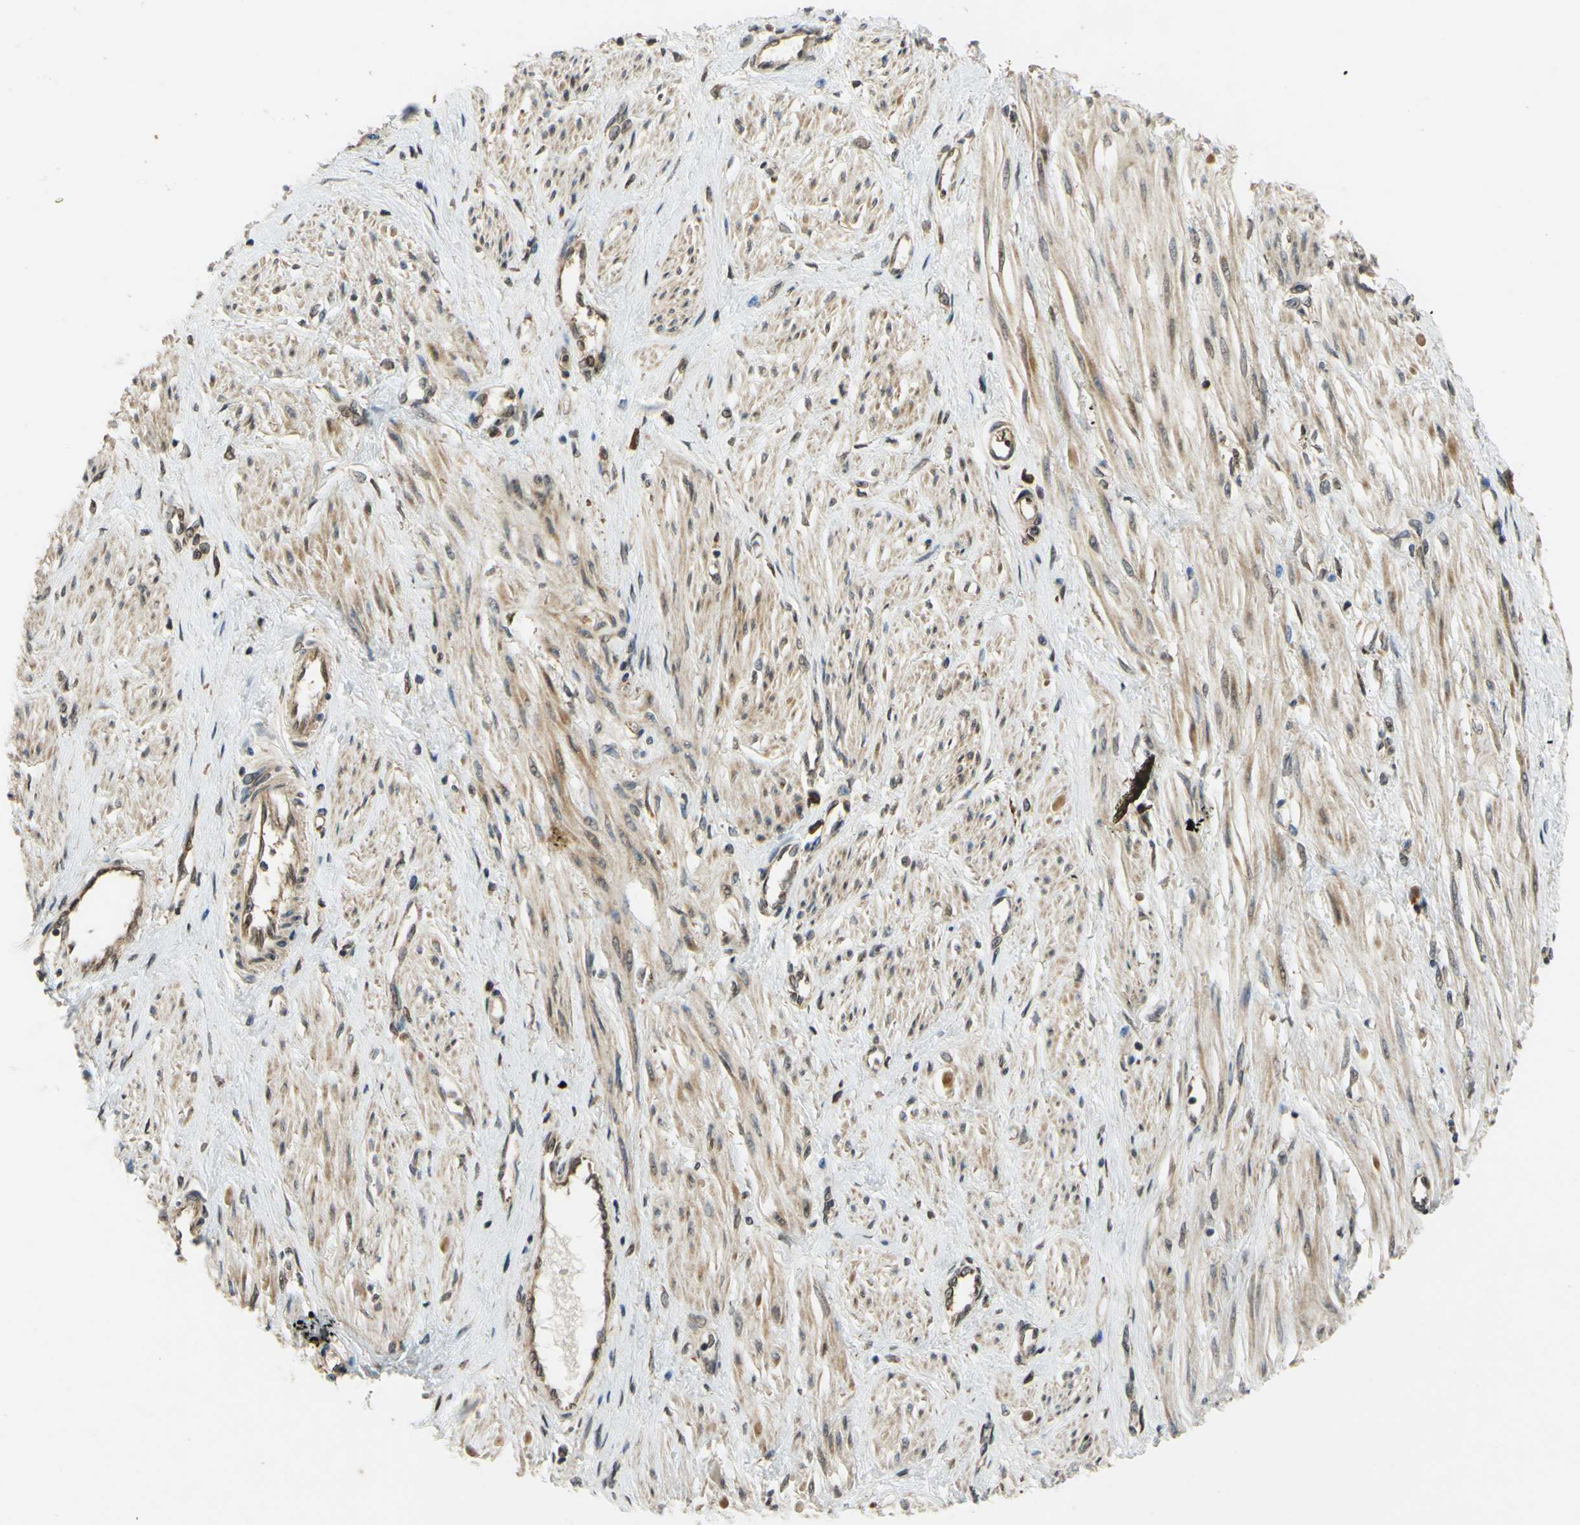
{"staining": {"intensity": "moderate", "quantity": "25%-75%", "location": "cytoplasmic/membranous"}, "tissue": "smooth muscle", "cell_type": "Smooth muscle cells", "image_type": "normal", "snomed": [{"axis": "morphology", "description": "Normal tissue, NOS"}, {"axis": "topography", "description": "Smooth muscle"}, {"axis": "topography", "description": "Uterus"}], "caption": "Unremarkable smooth muscle demonstrates moderate cytoplasmic/membranous expression in about 25%-75% of smooth muscle cells (Brightfield microscopy of DAB IHC at high magnification)..", "gene": "ABCC8", "patient": {"sex": "female", "age": 39}}